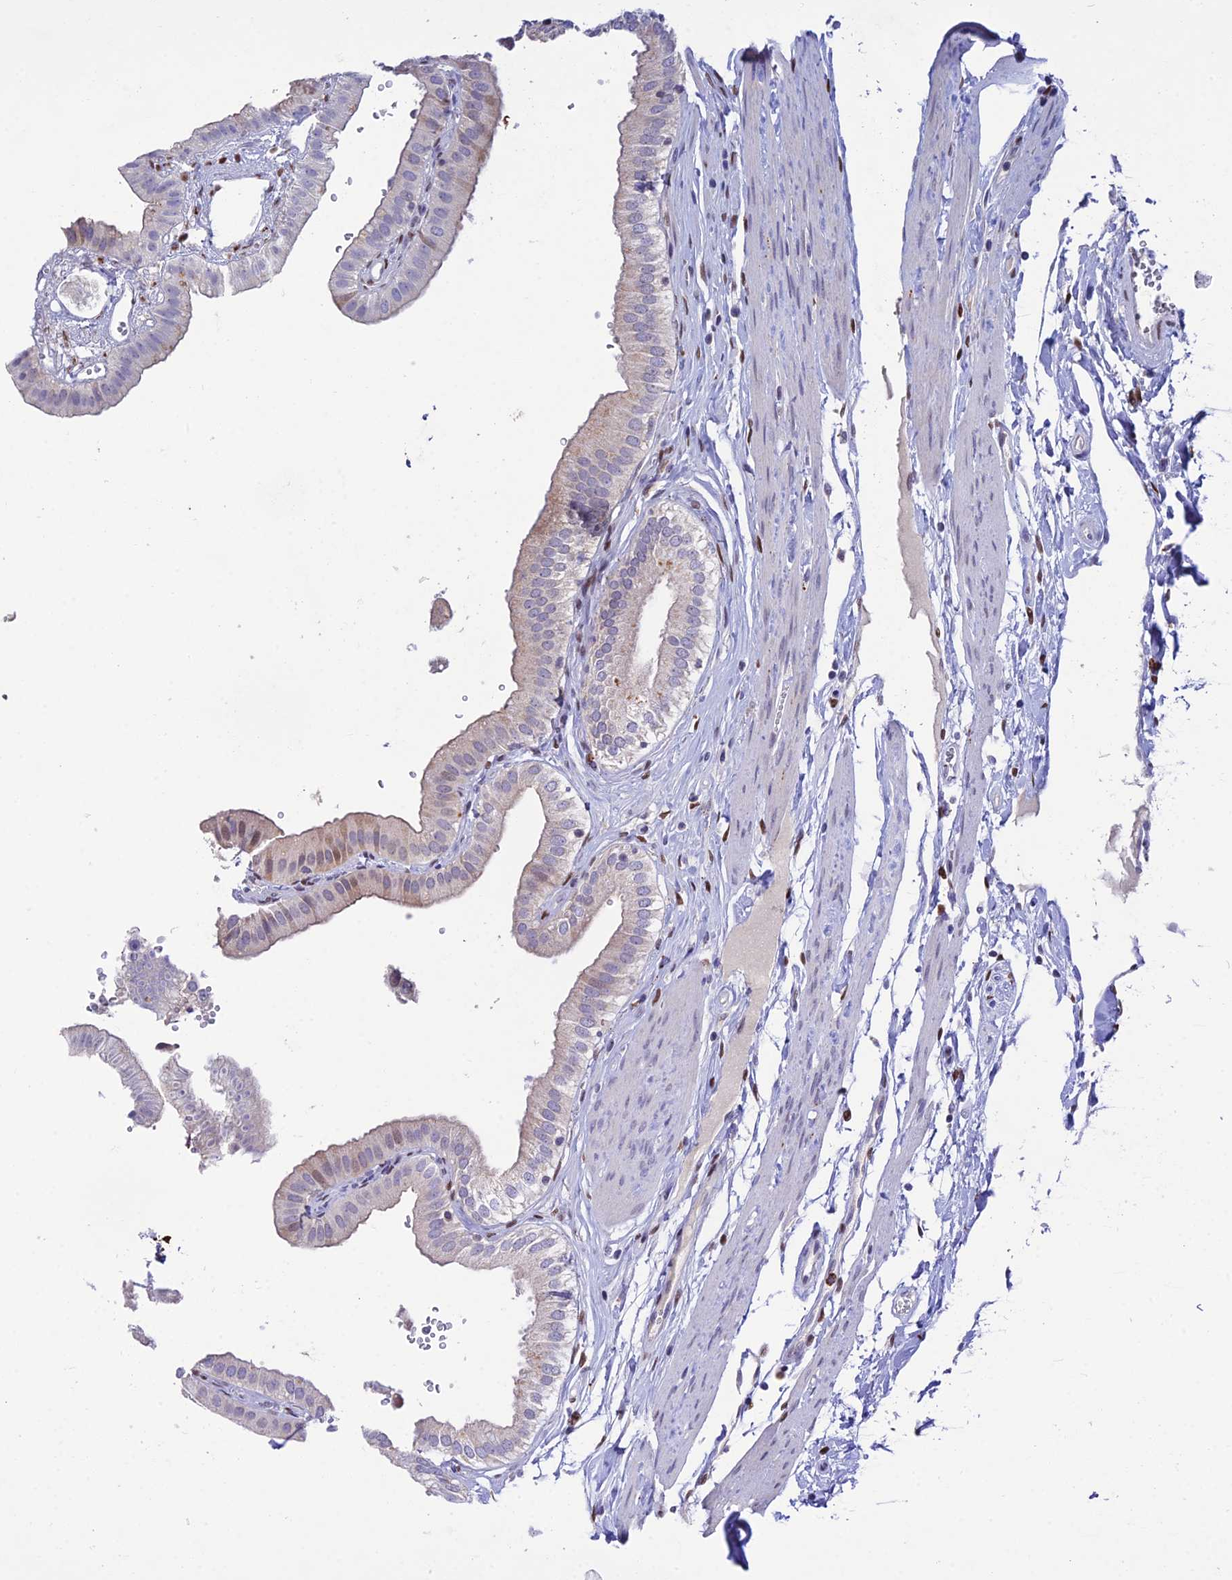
{"staining": {"intensity": "moderate", "quantity": "<25%", "location": "cytoplasmic/membranous"}, "tissue": "gallbladder", "cell_type": "Glandular cells", "image_type": "normal", "snomed": [{"axis": "morphology", "description": "Normal tissue, NOS"}, {"axis": "topography", "description": "Gallbladder"}], "caption": "A brown stain labels moderate cytoplasmic/membranous staining of a protein in glandular cells of unremarkable human gallbladder.", "gene": "HIC1", "patient": {"sex": "female", "age": 61}}